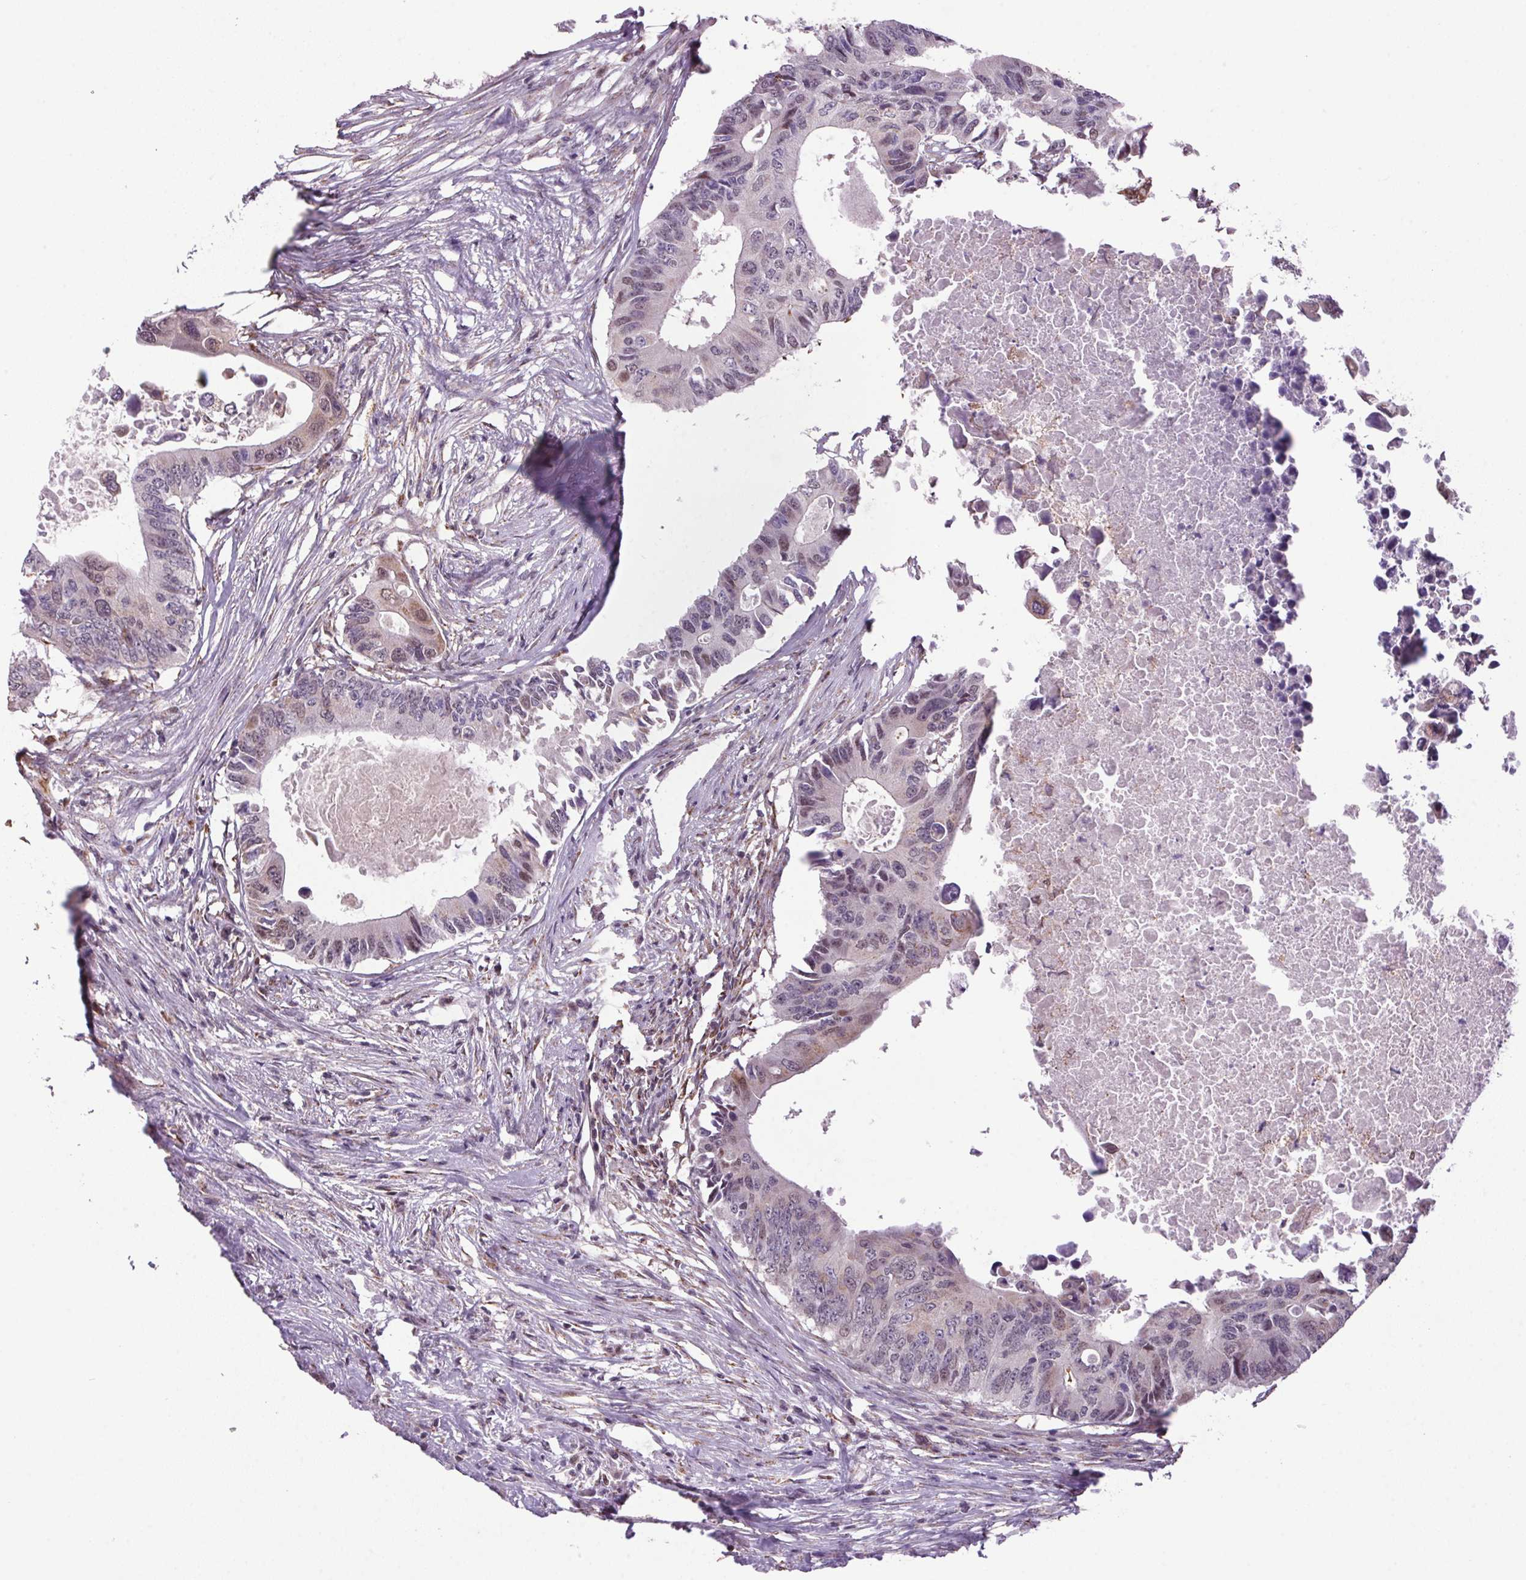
{"staining": {"intensity": "weak", "quantity": "<25%", "location": "cytoplasmic/membranous,nuclear"}, "tissue": "colorectal cancer", "cell_type": "Tumor cells", "image_type": "cancer", "snomed": [{"axis": "morphology", "description": "Adenocarcinoma, NOS"}, {"axis": "topography", "description": "Colon"}], "caption": "This micrograph is of colorectal cancer (adenocarcinoma) stained with immunohistochemistry to label a protein in brown with the nuclei are counter-stained blue. There is no expression in tumor cells. The staining is performed using DAB (3,3'-diaminobenzidine) brown chromogen with nuclei counter-stained in using hematoxylin.", "gene": "AKR1E2", "patient": {"sex": "male", "age": 71}}